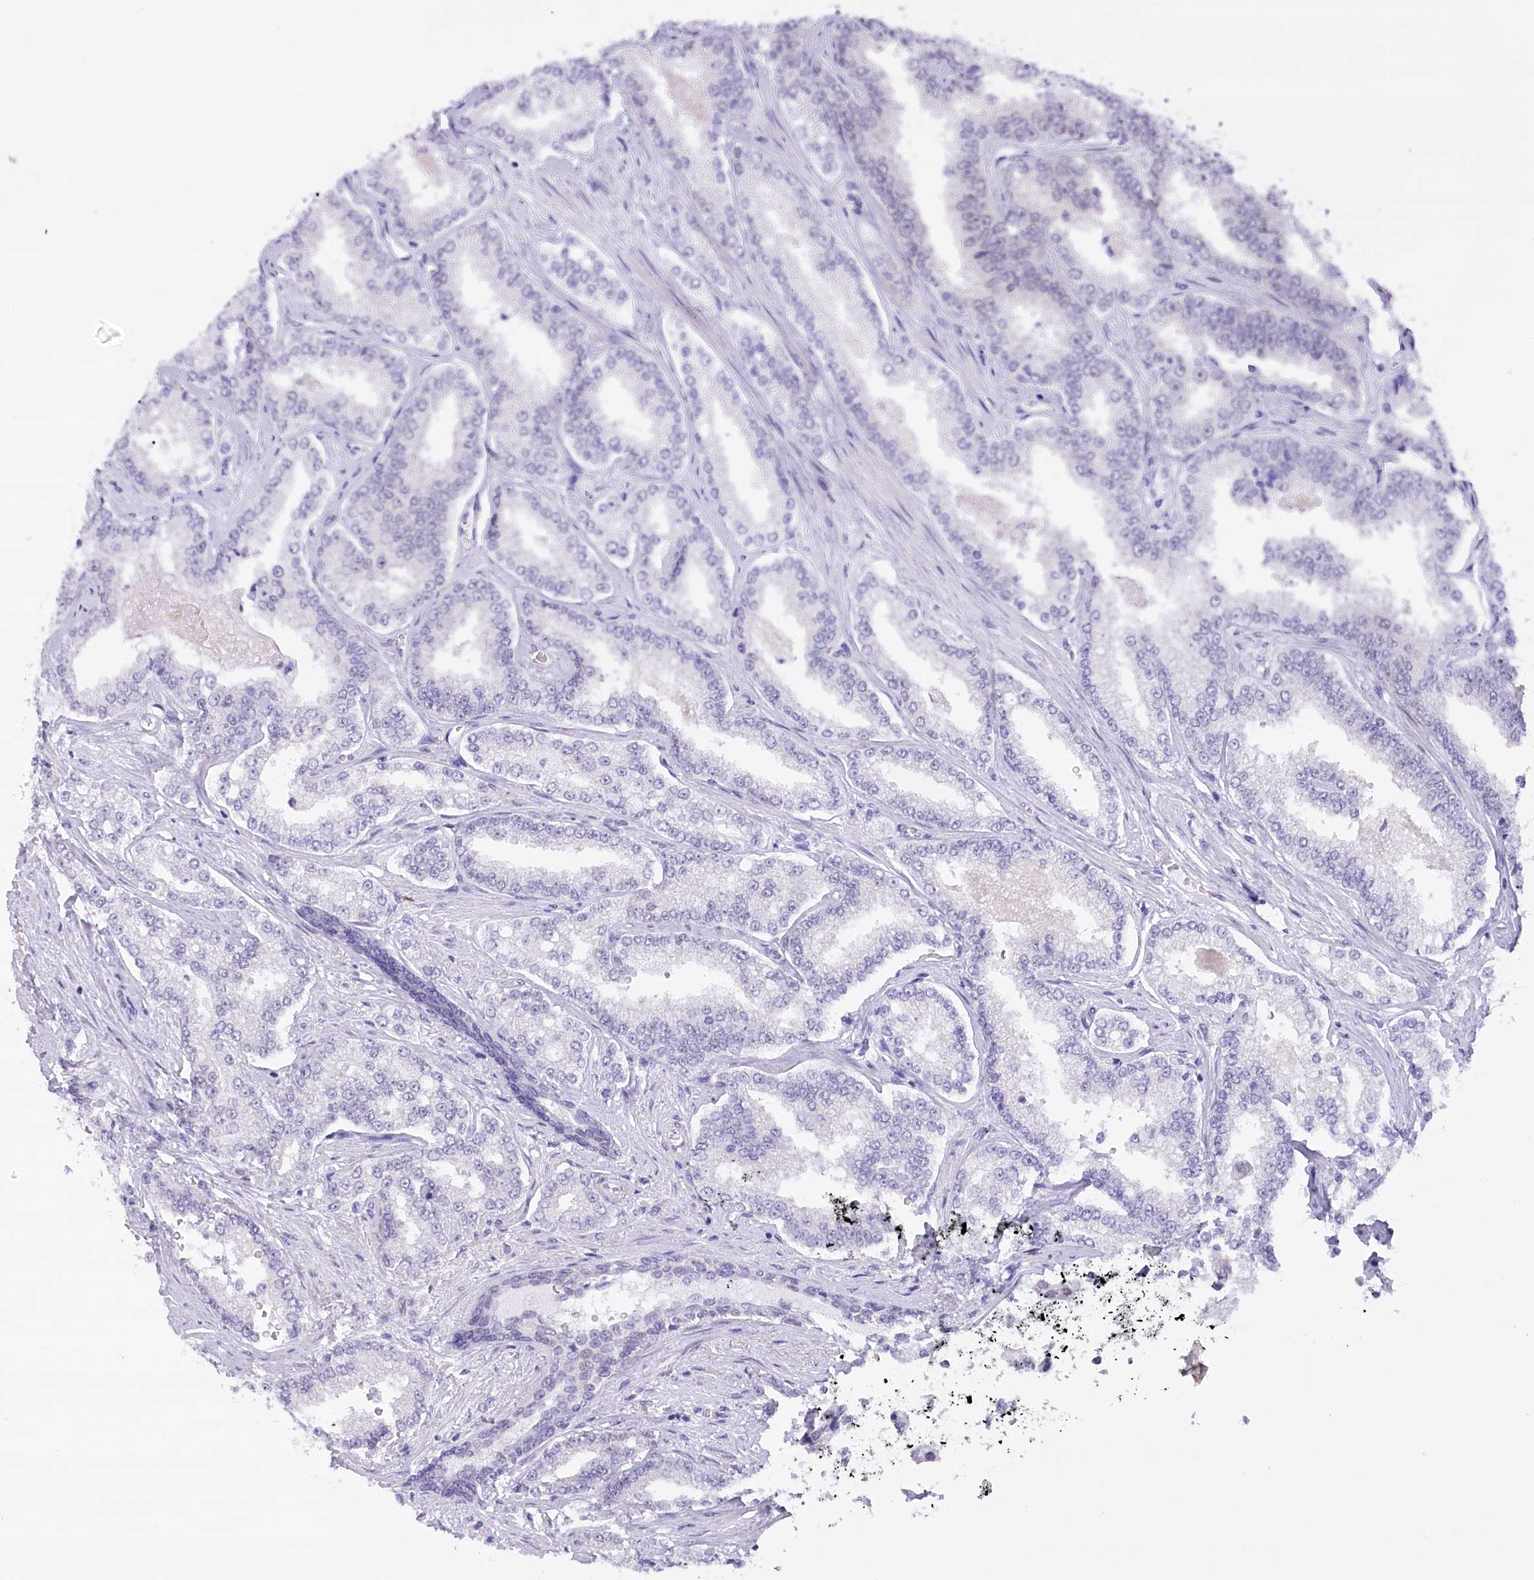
{"staining": {"intensity": "negative", "quantity": "none", "location": "none"}, "tissue": "prostate cancer", "cell_type": "Tumor cells", "image_type": "cancer", "snomed": [{"axis": "morphology", "description": "Normal tissue, NOS"}, {"axis": "morphology", "description": "Adenocarcinoma, High grade"}, {"axis": "topography", "description": "Prostate"}], "caption": "The IHC histopathology image has no significant positivity in tumor cells of prostate adenocarcinoma (high-grade) tissue.", "gene": "HNRNPA0", "patient": {"sex": "male", "age": 83}}